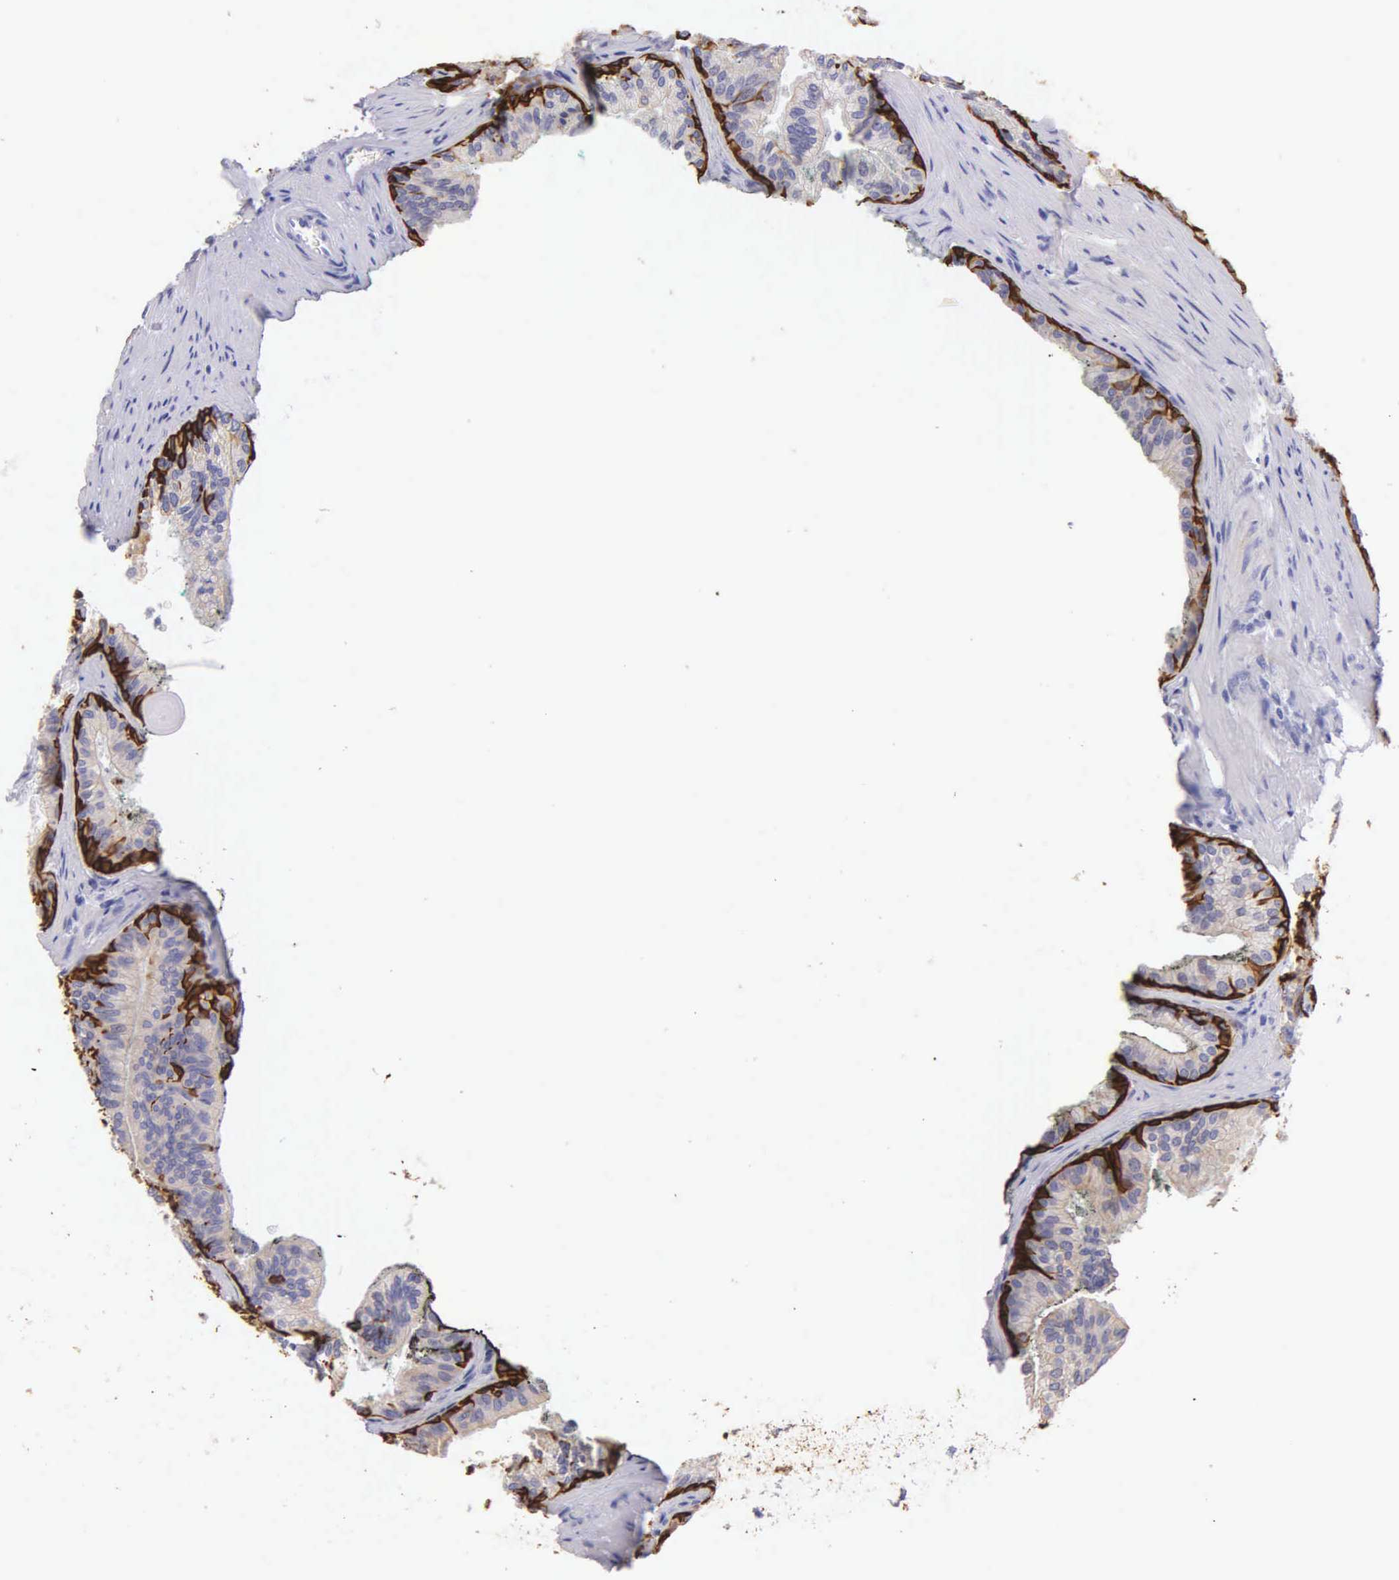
{"staining": {"intensity": "strong", "quantity": "25%-75%", "location": "cytoplasmic/membranous"}, "tissue": "prostate", "cell_type": "Glandular cells", "image_type": "normal", "snomed": [{"axis": "morphology", "description": "Normal tissue, NOS"}, {"axis": "topography", "description": "Prostate"}], "caption": "Approximately 25%-75% of glandular cells in unremarkable prostate demonstrate strong cytoplasmic/membranous protein positivity as visualized by brown immunohistochemical staining.", "gene": "KRT17", "patient": {"sex": "male", "age": 68}}